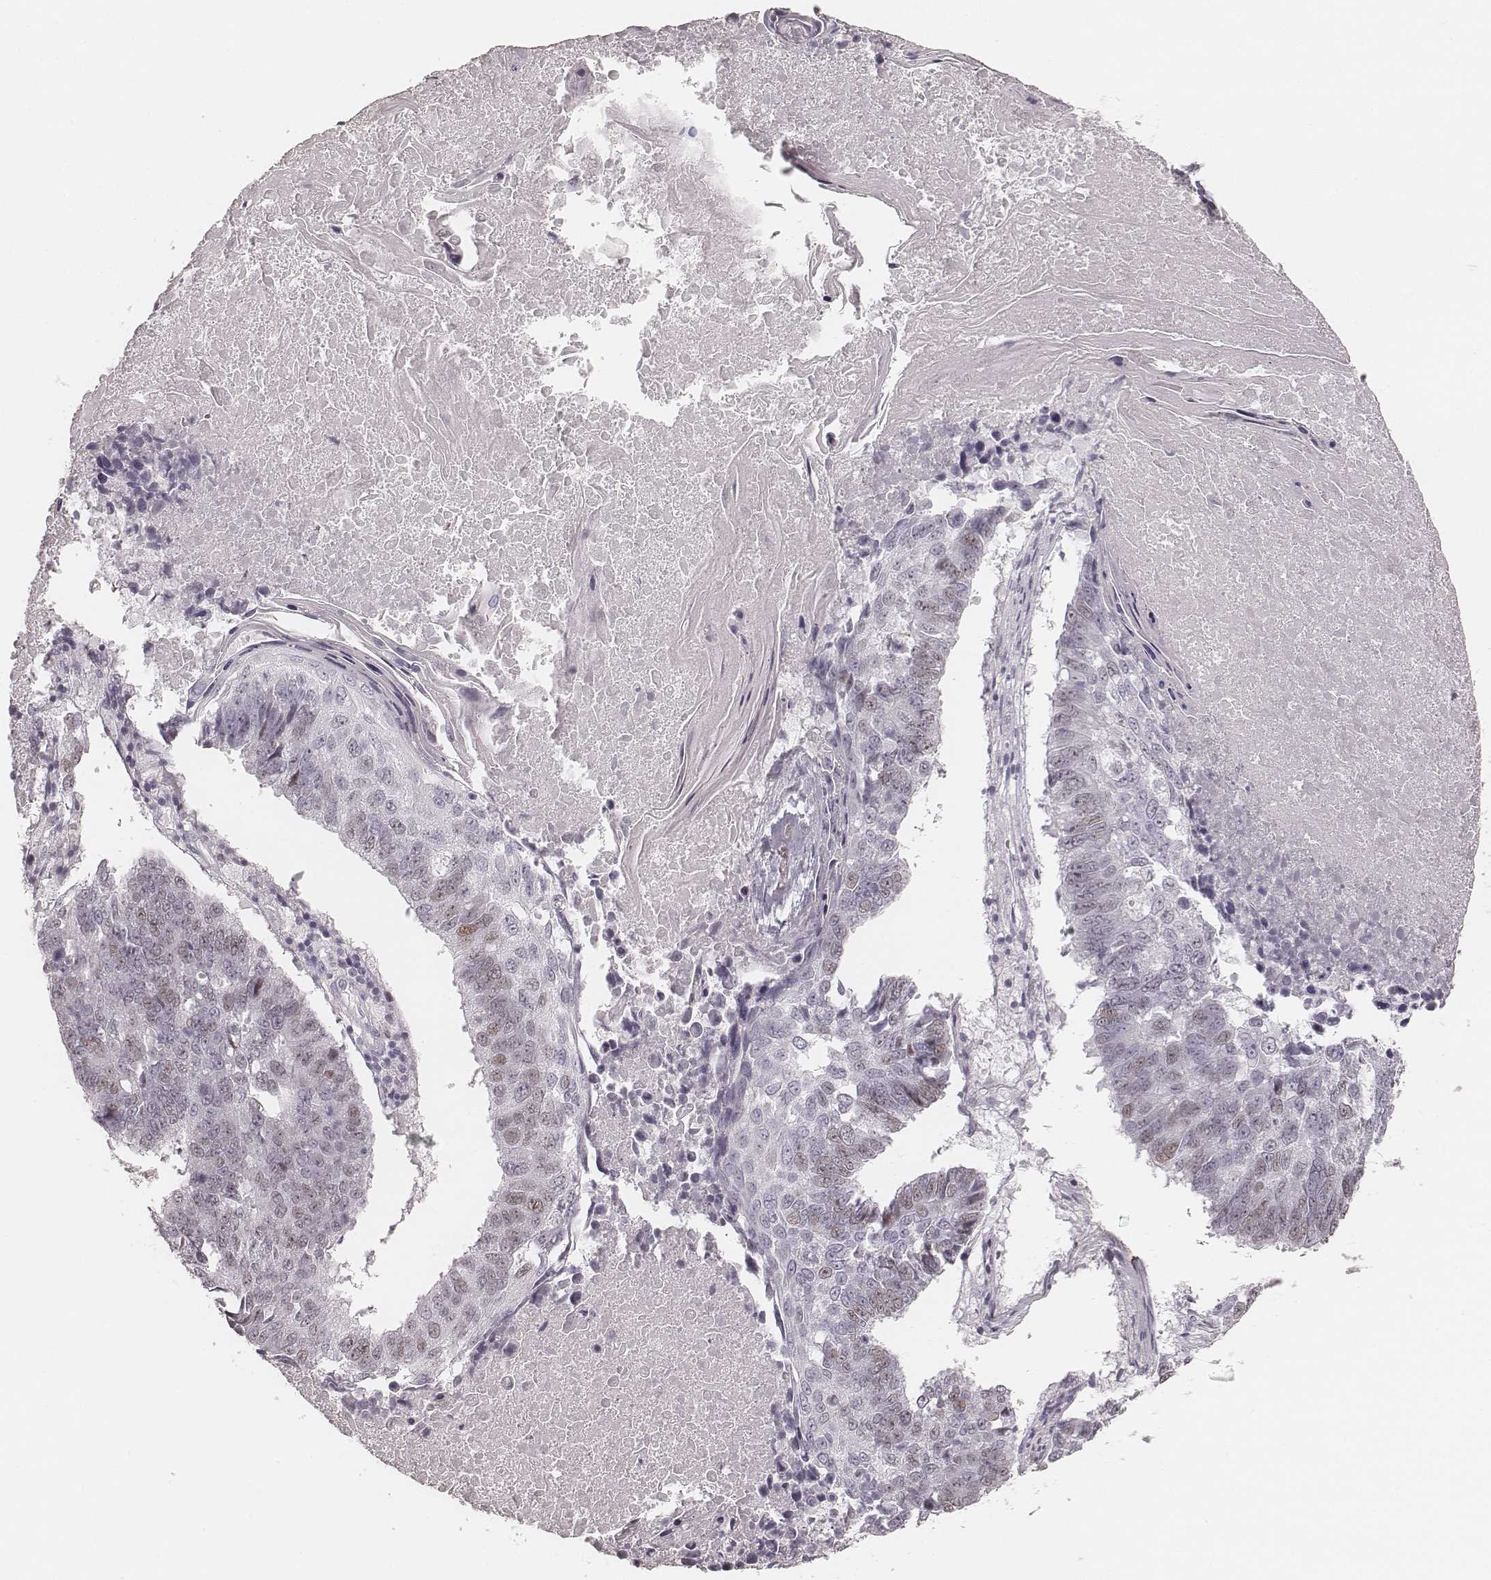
{"staining": {"intensity": "weak", "quantity": "<25%", "location": "nuclear"}, "tissue": "lung cancer", "cell_type": "Tumor cells", "image_type": "cancer", "snomed": [{"axis": "morphology", "description": "Squamous cell carcinoma, NOS"}, {"axis": "topography", "description": "Lung"}], "caption": "This image is of lung cancer (squamous cell carcinoma) stained with immunohistochemistry to label a protein in brown with the nuclei are counter-stained blue. There is no staining in tumor cells.", "gene": "TEX37", "patient": {"sex": "male", "age": 73}}